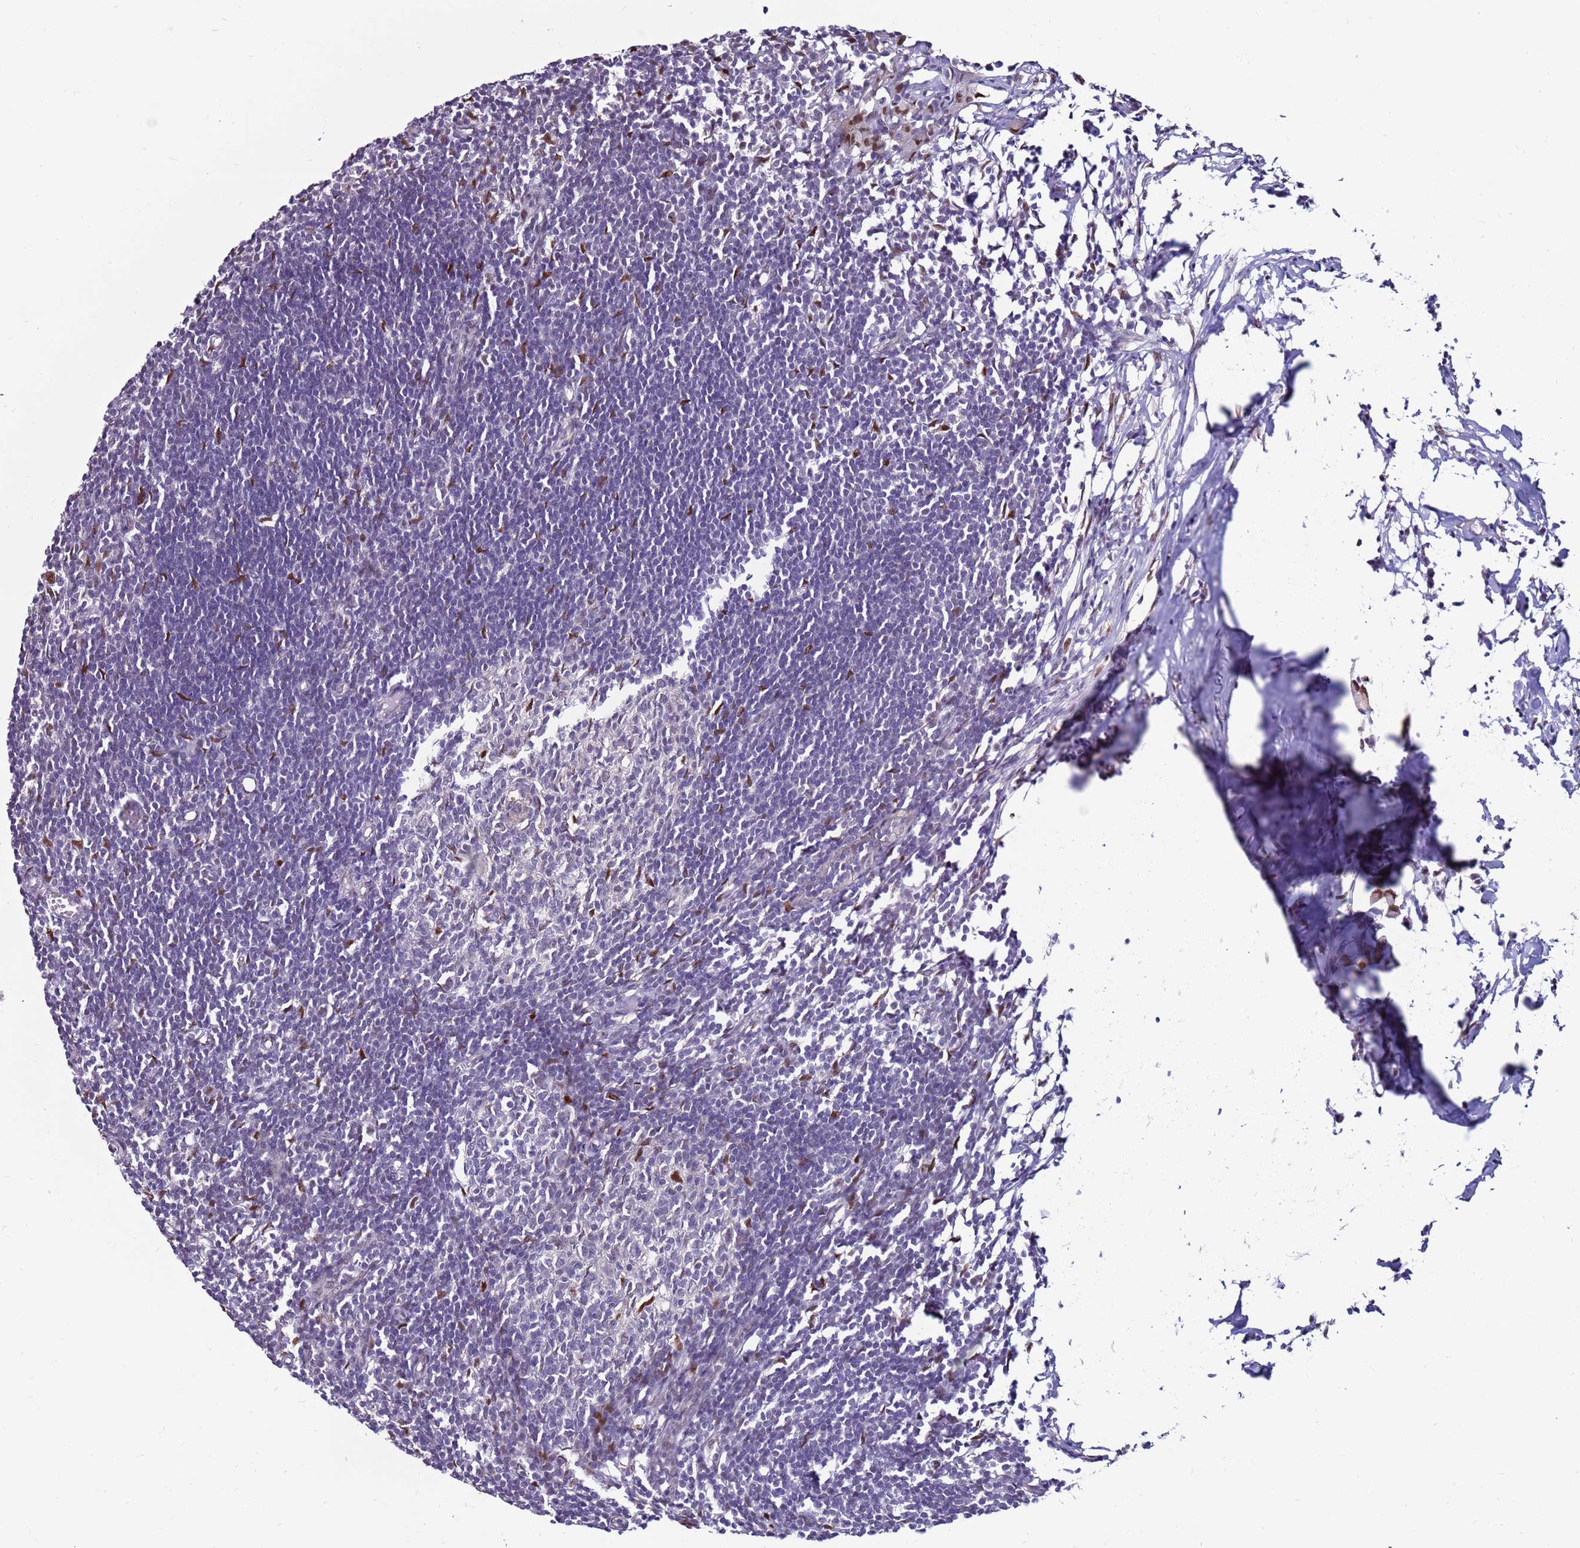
{"staining": {"intensity": "moderate", "quantity": "<25%", "location": "nuclear"}, "tissue": "lymph node", "cell_type": "Germinal center cells", "image_type": "normal", "snomed": [{"axis": "morphology", "description": "Normal tissue, NOS"}, {"axis": "morphology", "description": "Malignant melanoma, Metastatic site"}, {"axis": "topography", "description": "Lymph node"}], "caption": "Germinal center cells demonstrate low levels of moderate nuclear staining in about <25% of cells in normal lymph node. (IHC, brightfield microscopy, high magnification).", "gene": "KPNA4", "patient": {"sex": "male", "age": 41}}